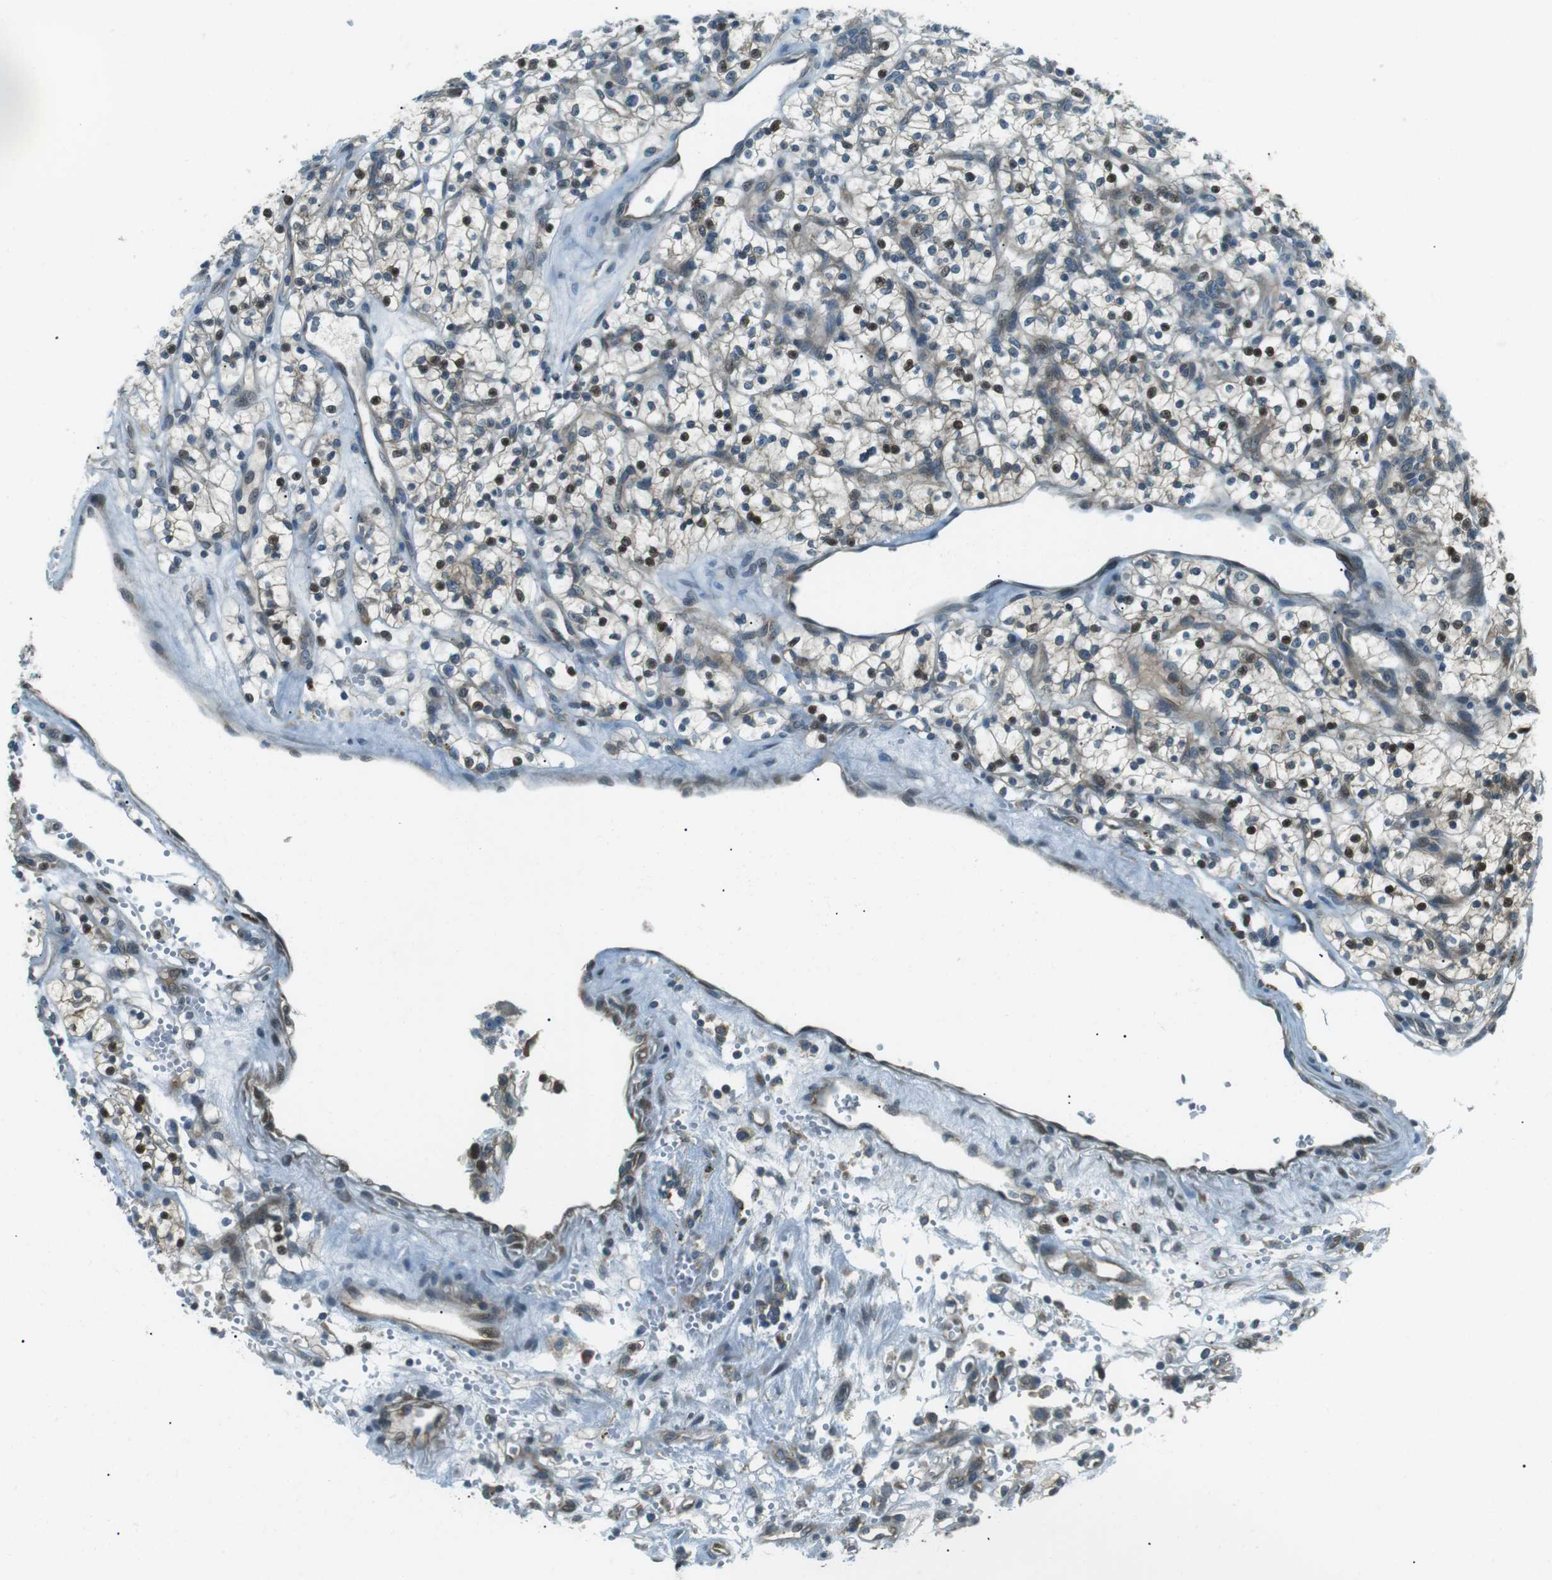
{"staining": {"intensity": "moderate", "quantity": "25%-75%", "location": "nuclear"}, "tissue": "renal cancer", "cell_type": "Tumor cells", "image_type": "cancer", "snomed": [{"axis": "morphology", "description": "Adenocarcinoma, NOS"}, {"axis": "topography", "description": "Kidney"}], "caption": "This photomicrograph demonstrates IHC staining of human renal cancer, with medium moderate nuclear positivity in about 25%-75% of tumor cells.", "gene": "TMEM74", "patient": {"sex": "female", "age": 57}}